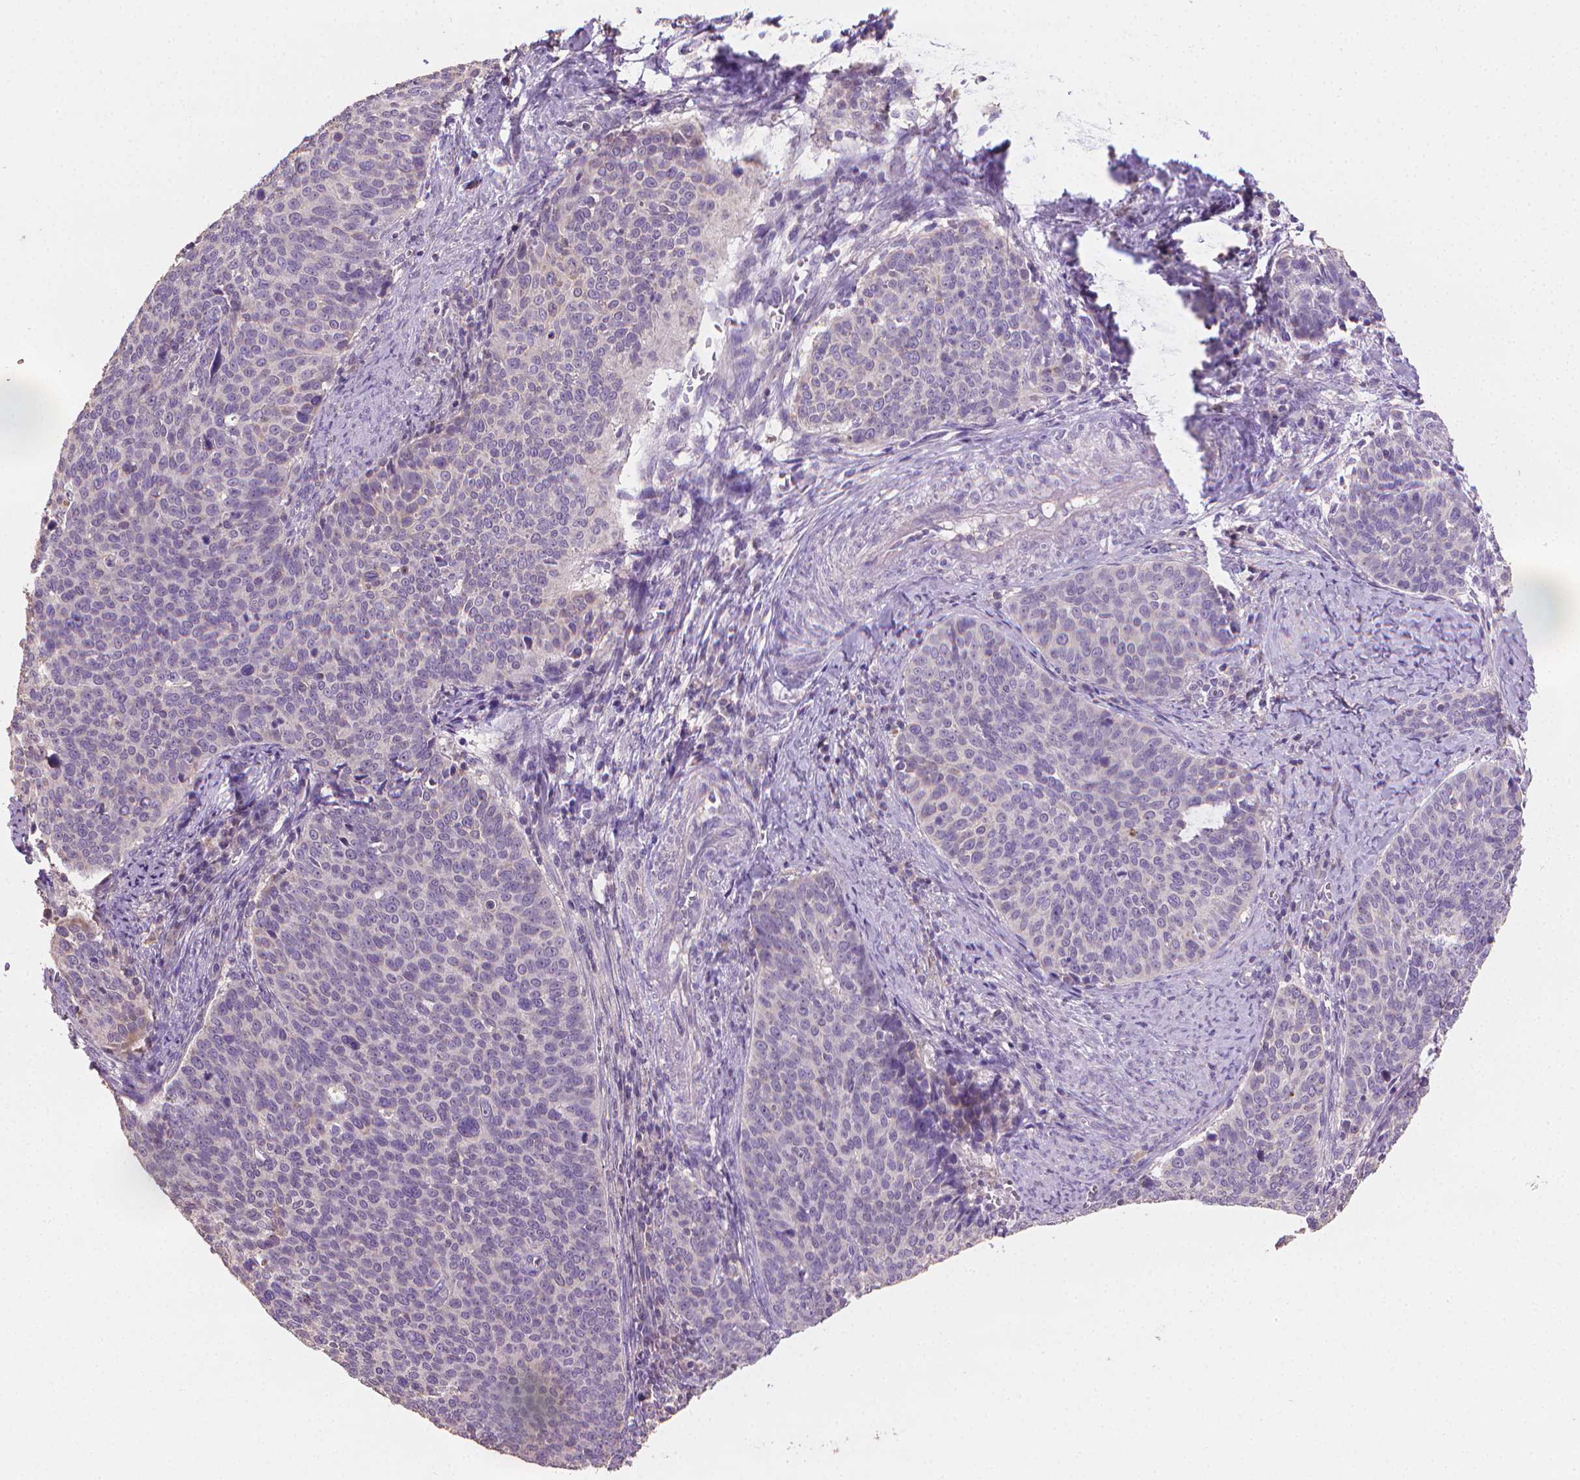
{"staining": {"intensity": "negative", "quantity": "none", "location": "none"}, "tissue": "cervical cancer", "cell_type": "Tumor cells", "image_type": "cancer", "snomed": [{"axis": "morphology", "description": "Normal tissue, NOS"}, {"axis": "morphology", "description": "Squamous cell carcinoma, NOS"}, {"axis": "topography", "description": "Cervix"}], "caption": "Cervical cancer stained for a protein using IHC displays no positivity tumor cells.", "gene": "CATIP", "patient": {"sex": "female", "age": 39}}